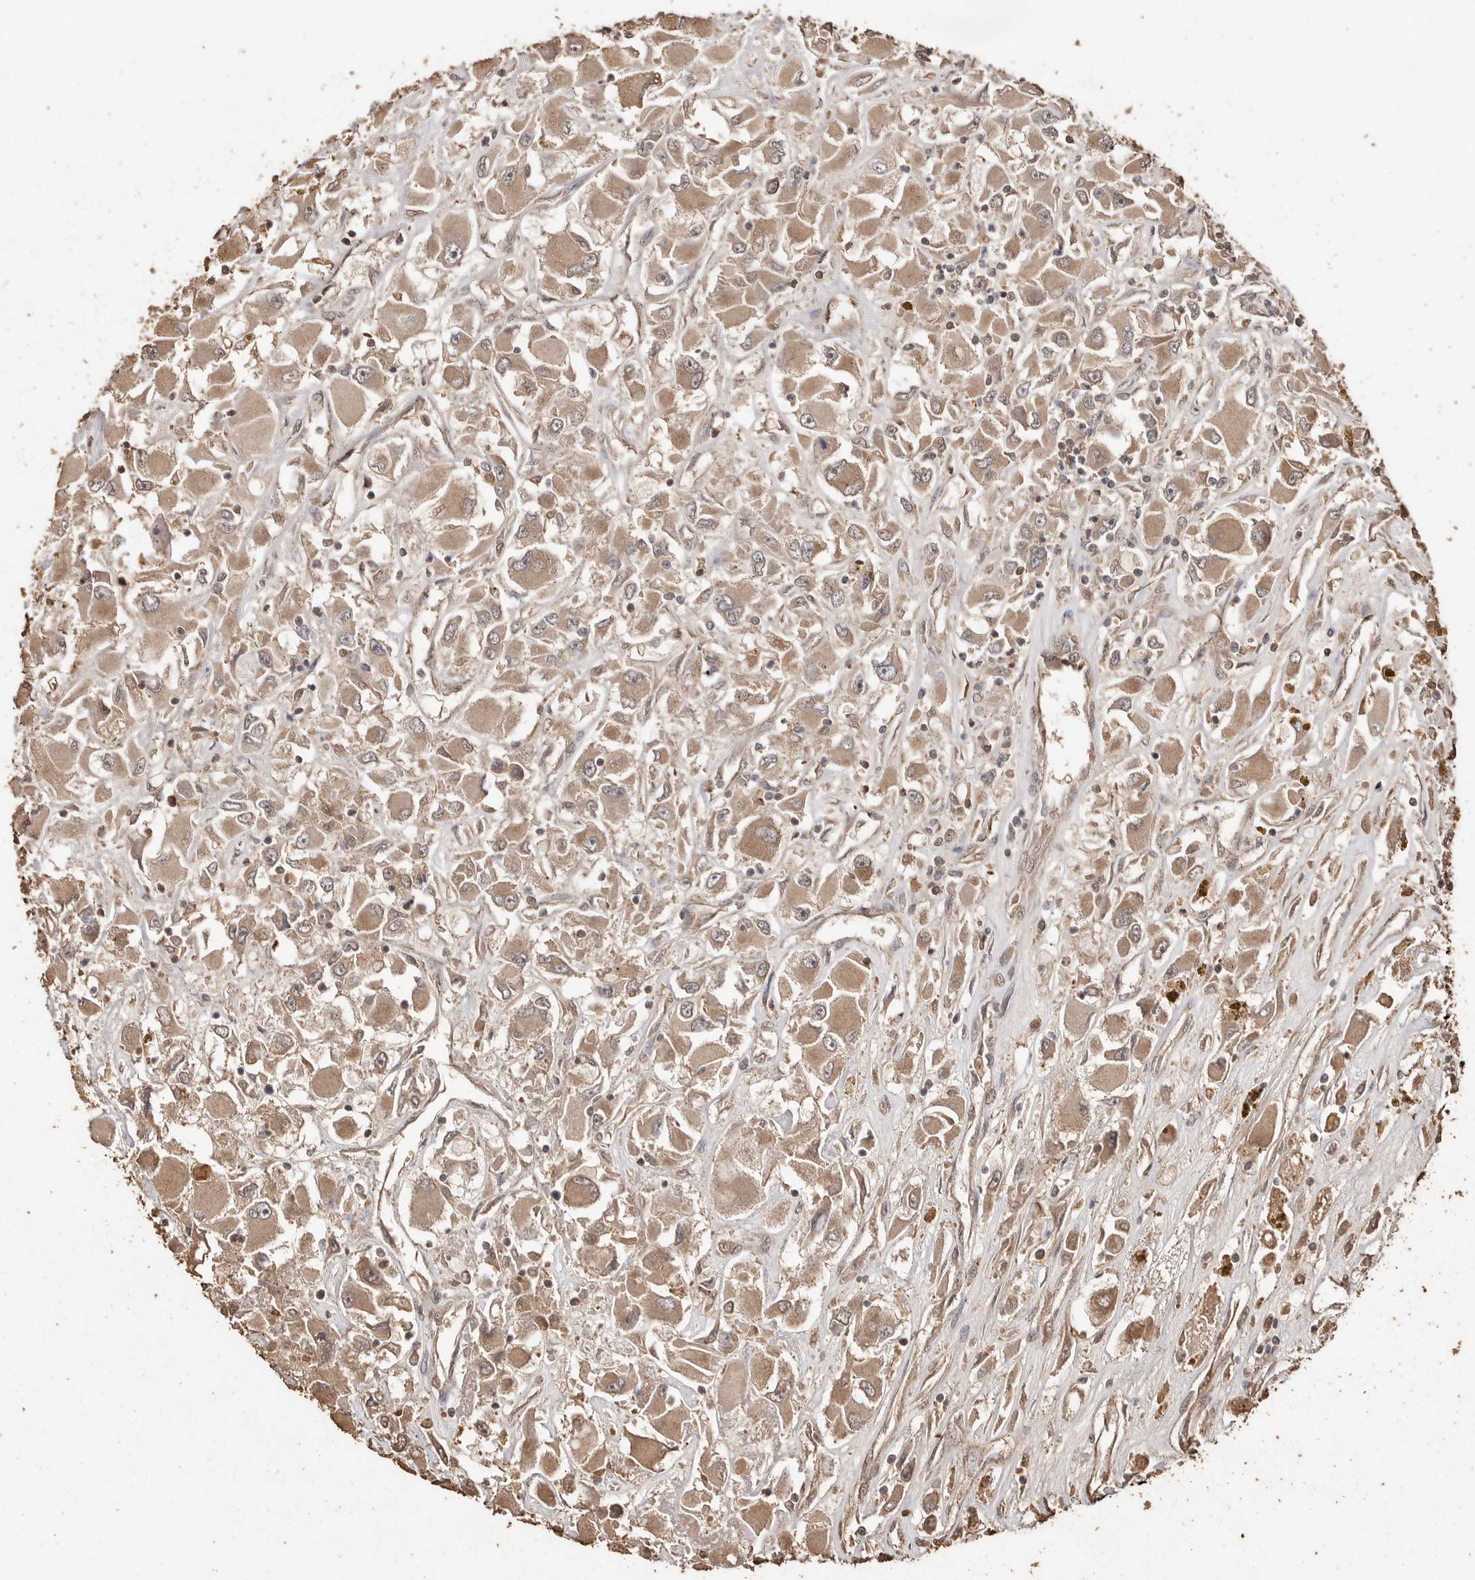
{"staining": {"intensity": "weak", "quantity": ">75%", "location": "cytoplasmic/membranous"}, "tissue": "renal cancer", "cell_type": "Tumor cells", "image_type": "cancer", "snomed": [{"axis": "morphology", "description": "Adenocarcinoma, NOS"}, {"axis": "topography", "description": "Kidney"}], "caption": "Renal cancer tissue demonstrates weak cytoplasmic/membranous positivity in approximately >75% of tumor cells", "gene": "PKDCC", "patient": {"sex": "female", "age": 52}}